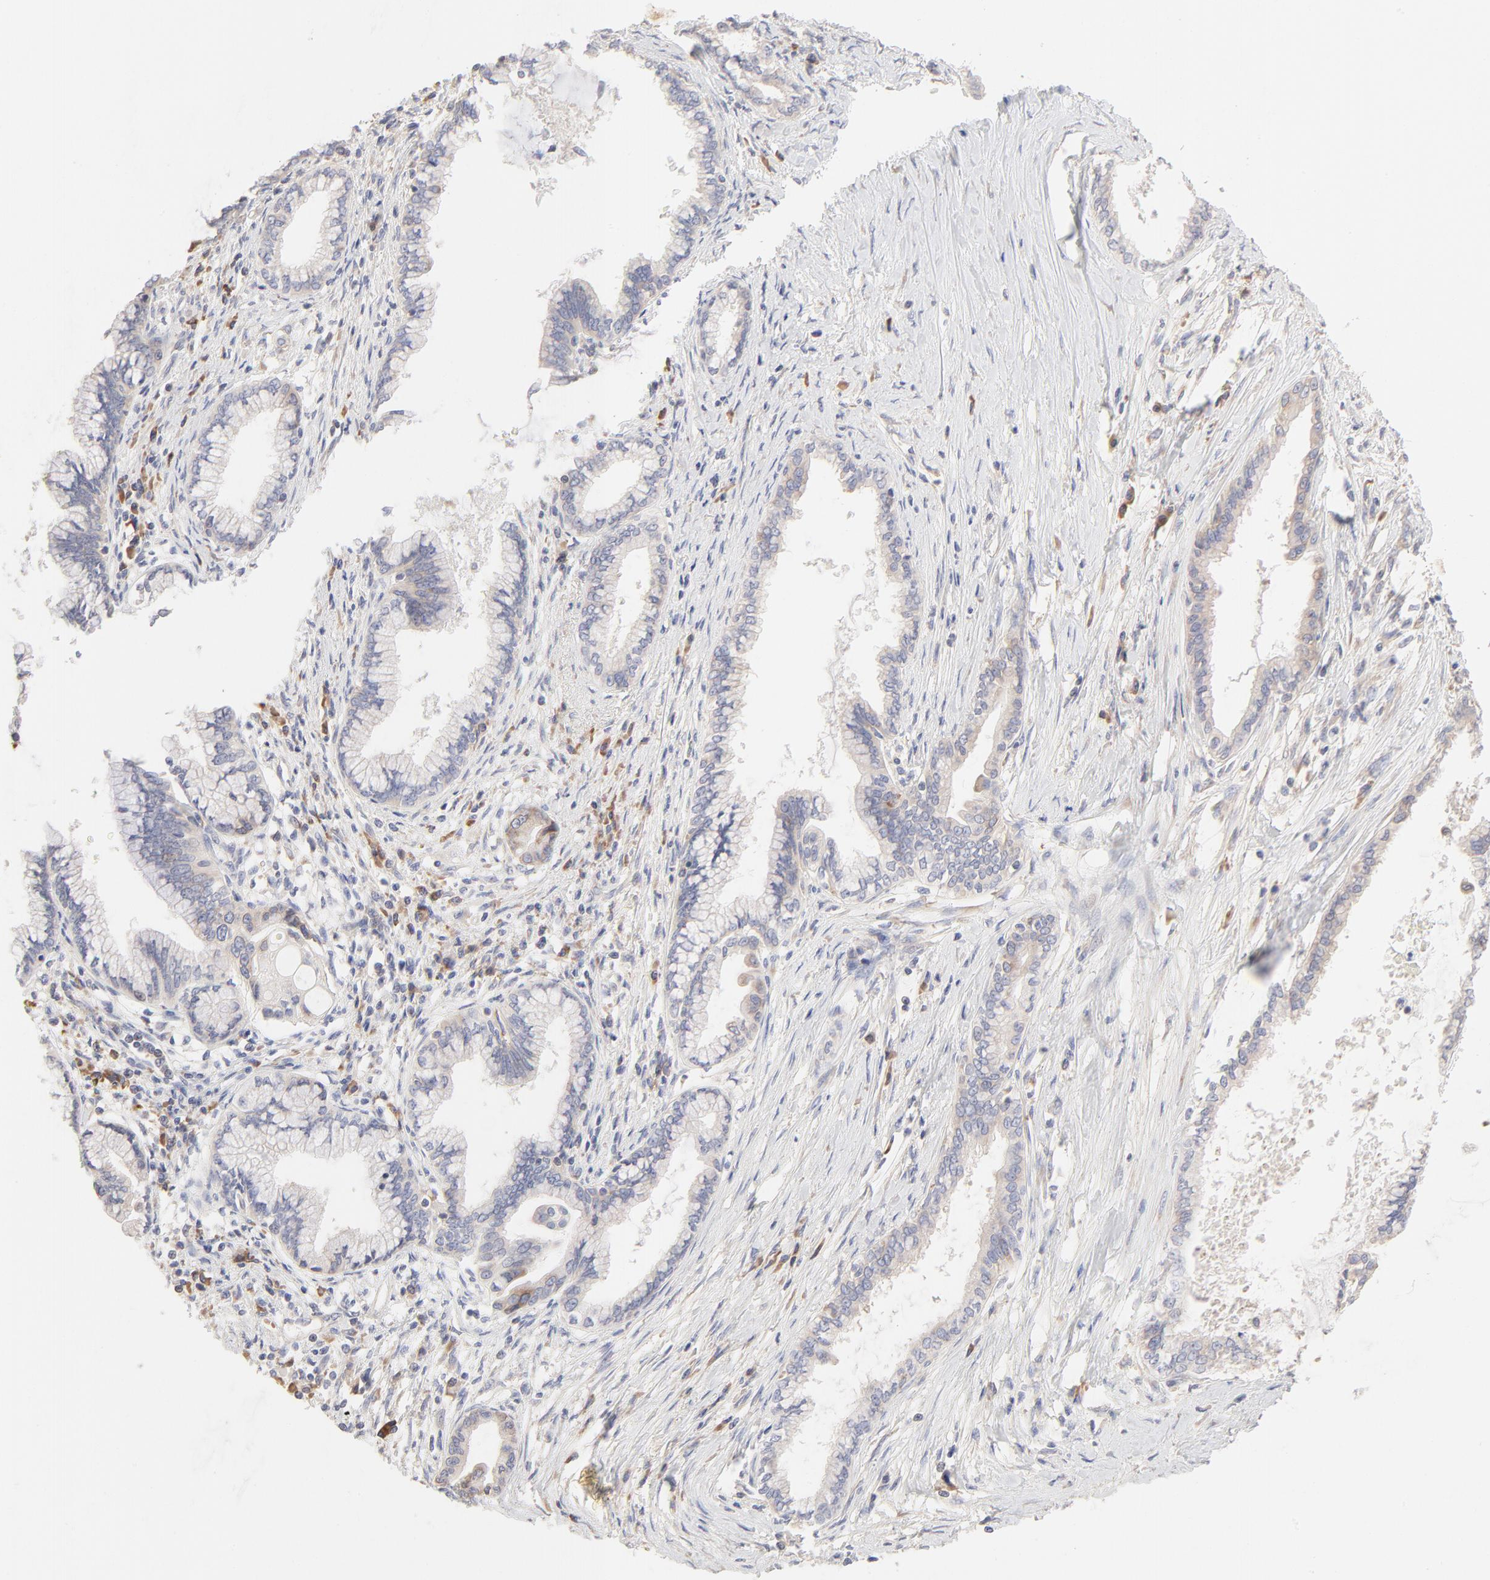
{"staining": {"intensity": "weak", "quantity": ">75%", "location": "cytoplasmic/membranous"}, "tissue": "pancreatic cancer", "cell_type": "Tumor cells", "image_type": "cancer", "snomed": [{"axis": "morphology", "description": "Adenocarcinoma, NOS"}, {"axis": "topography", "description": "Pancreas"}], "caption": "Human pancreatic cancer stained with a protein marker shows weak staining in tumor cells.", "gene": "RPS21", "patient": {"sex": "female", "age": 64}}